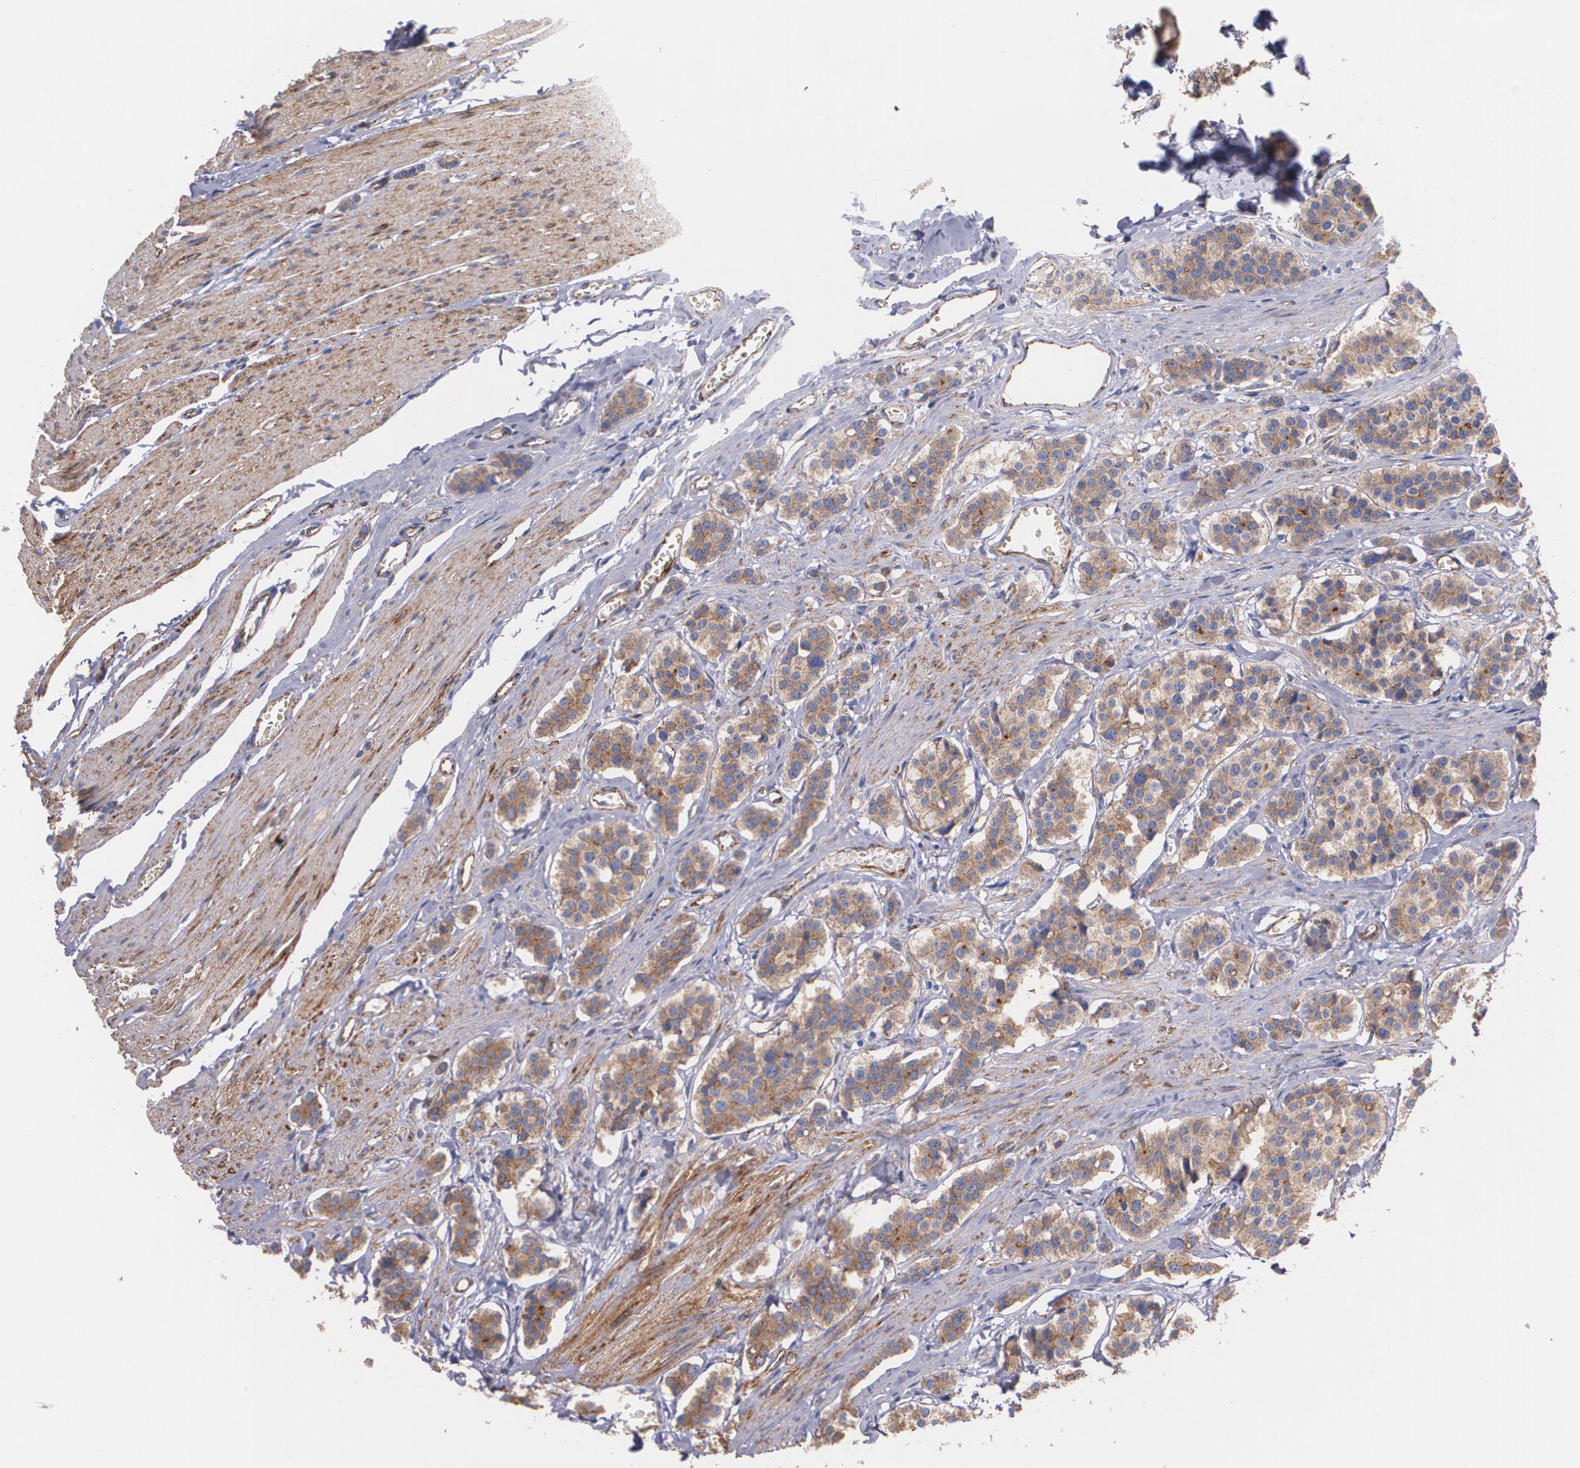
{"staining": {"intensity": "moderate", "quantity": ">75%", "location": "cytoplasmic/membranous"}, "tissue": "carcinoid", "cell_type": "Tumor cells", "image_type": "cancer", "snomed": [{"axis": "morphology", "description": "Carcinoid, malignant, NOS"}, {"axis": "topography", "description": "Small intestine"}], "caption": "Human carcinoid stained with a protein marker shows moderate staining in tumor cells.", "gene": "TJP1", "patient": {"sex": "male", "age": 60}}